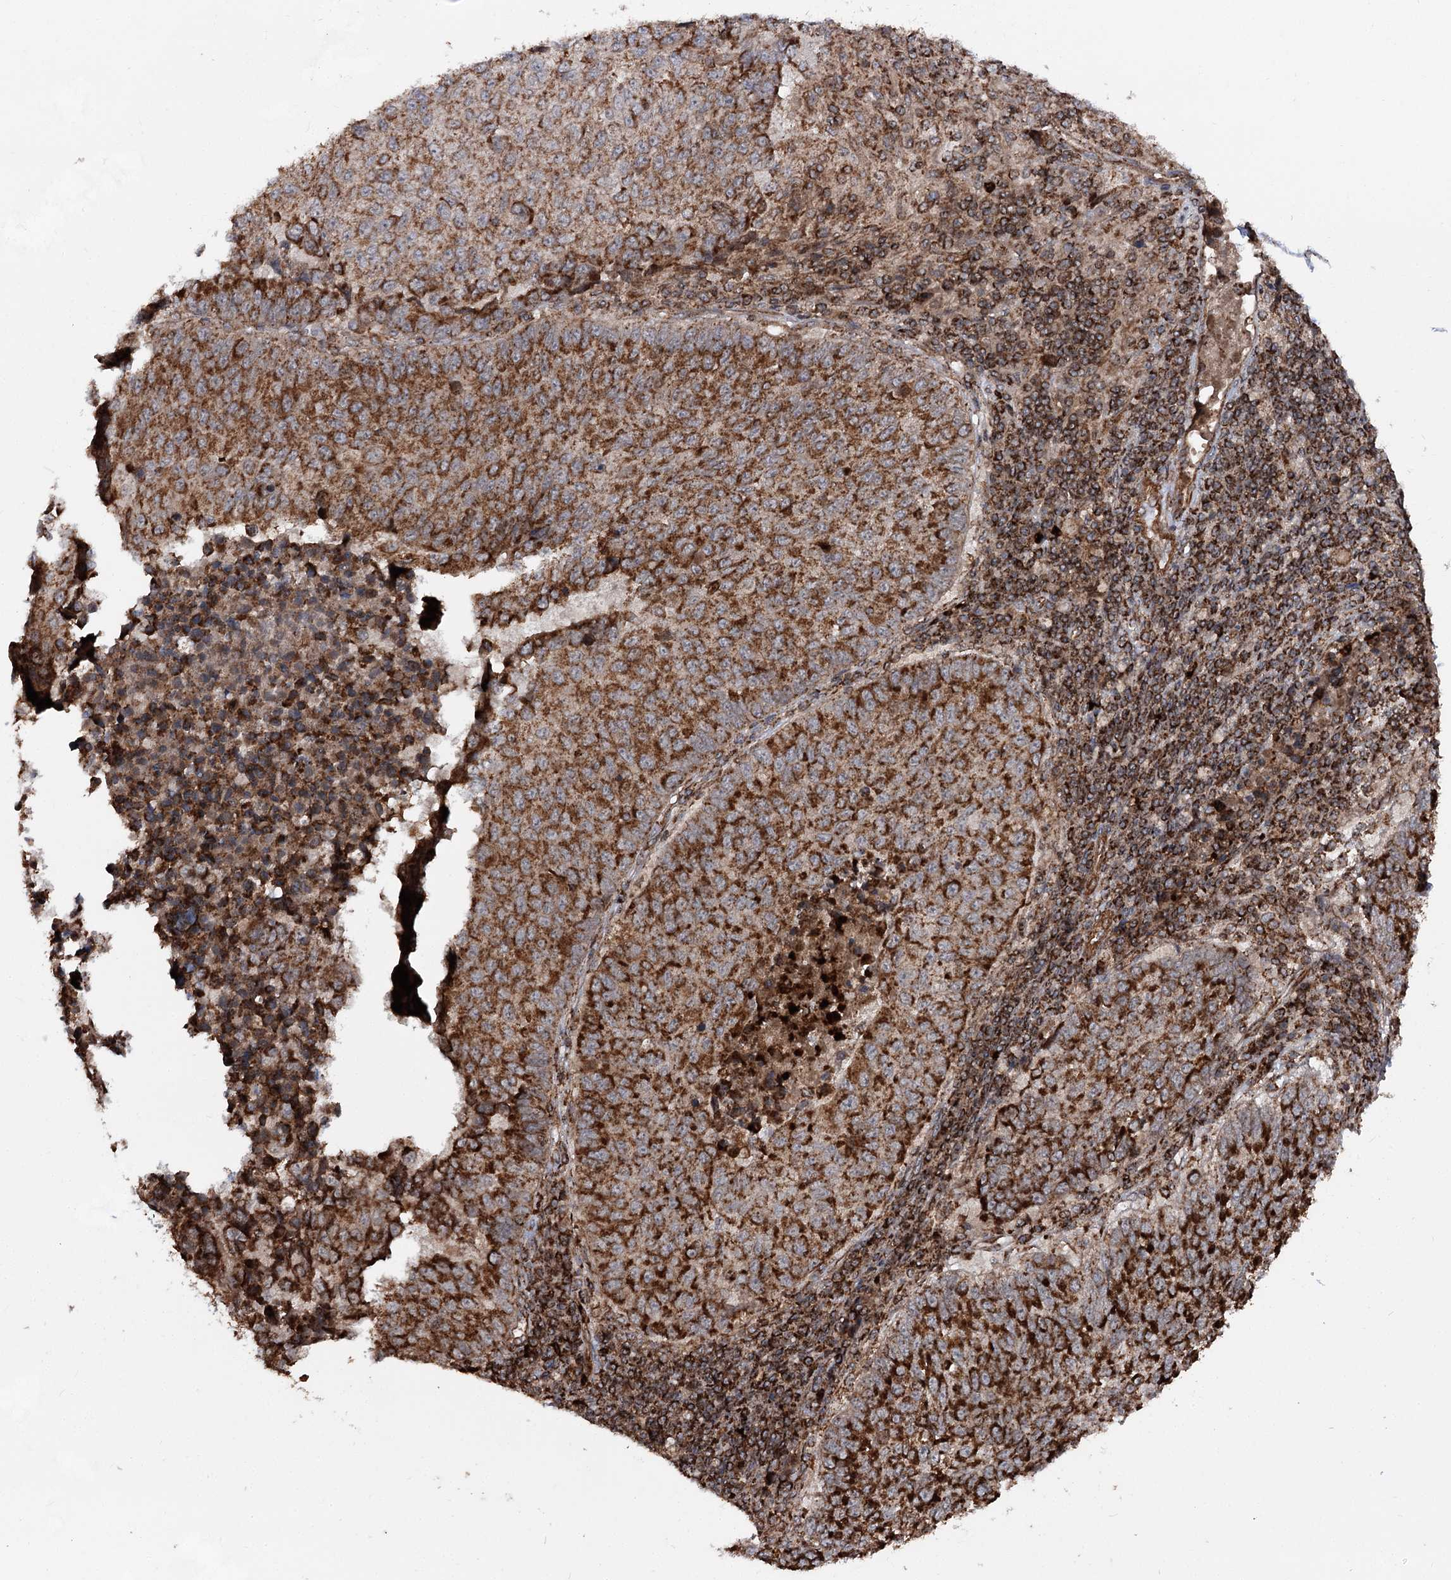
{"staining": {"intensity": "strong", "quantity": ">75%", "location": "cytoplasmic/membranous"}, "tissue": "lung cancer", "cell_type": "Tumor cells", "image_type": "cancer", "snomed": [{"axis": "morphology", "description": "Squamous cell carcinoma, NOS"}, {"axis": "topography", "description": "Lung"}], "caption": "A high-resolution micrograph shows immunohistochemistry (IHC) staining of lung cancer, which shows strong cytoplasmic/membranous staining in about >75% of tumor cells.", "gene": "FGFR1OP2", "patient": {"sex": "male", "age": 73}}